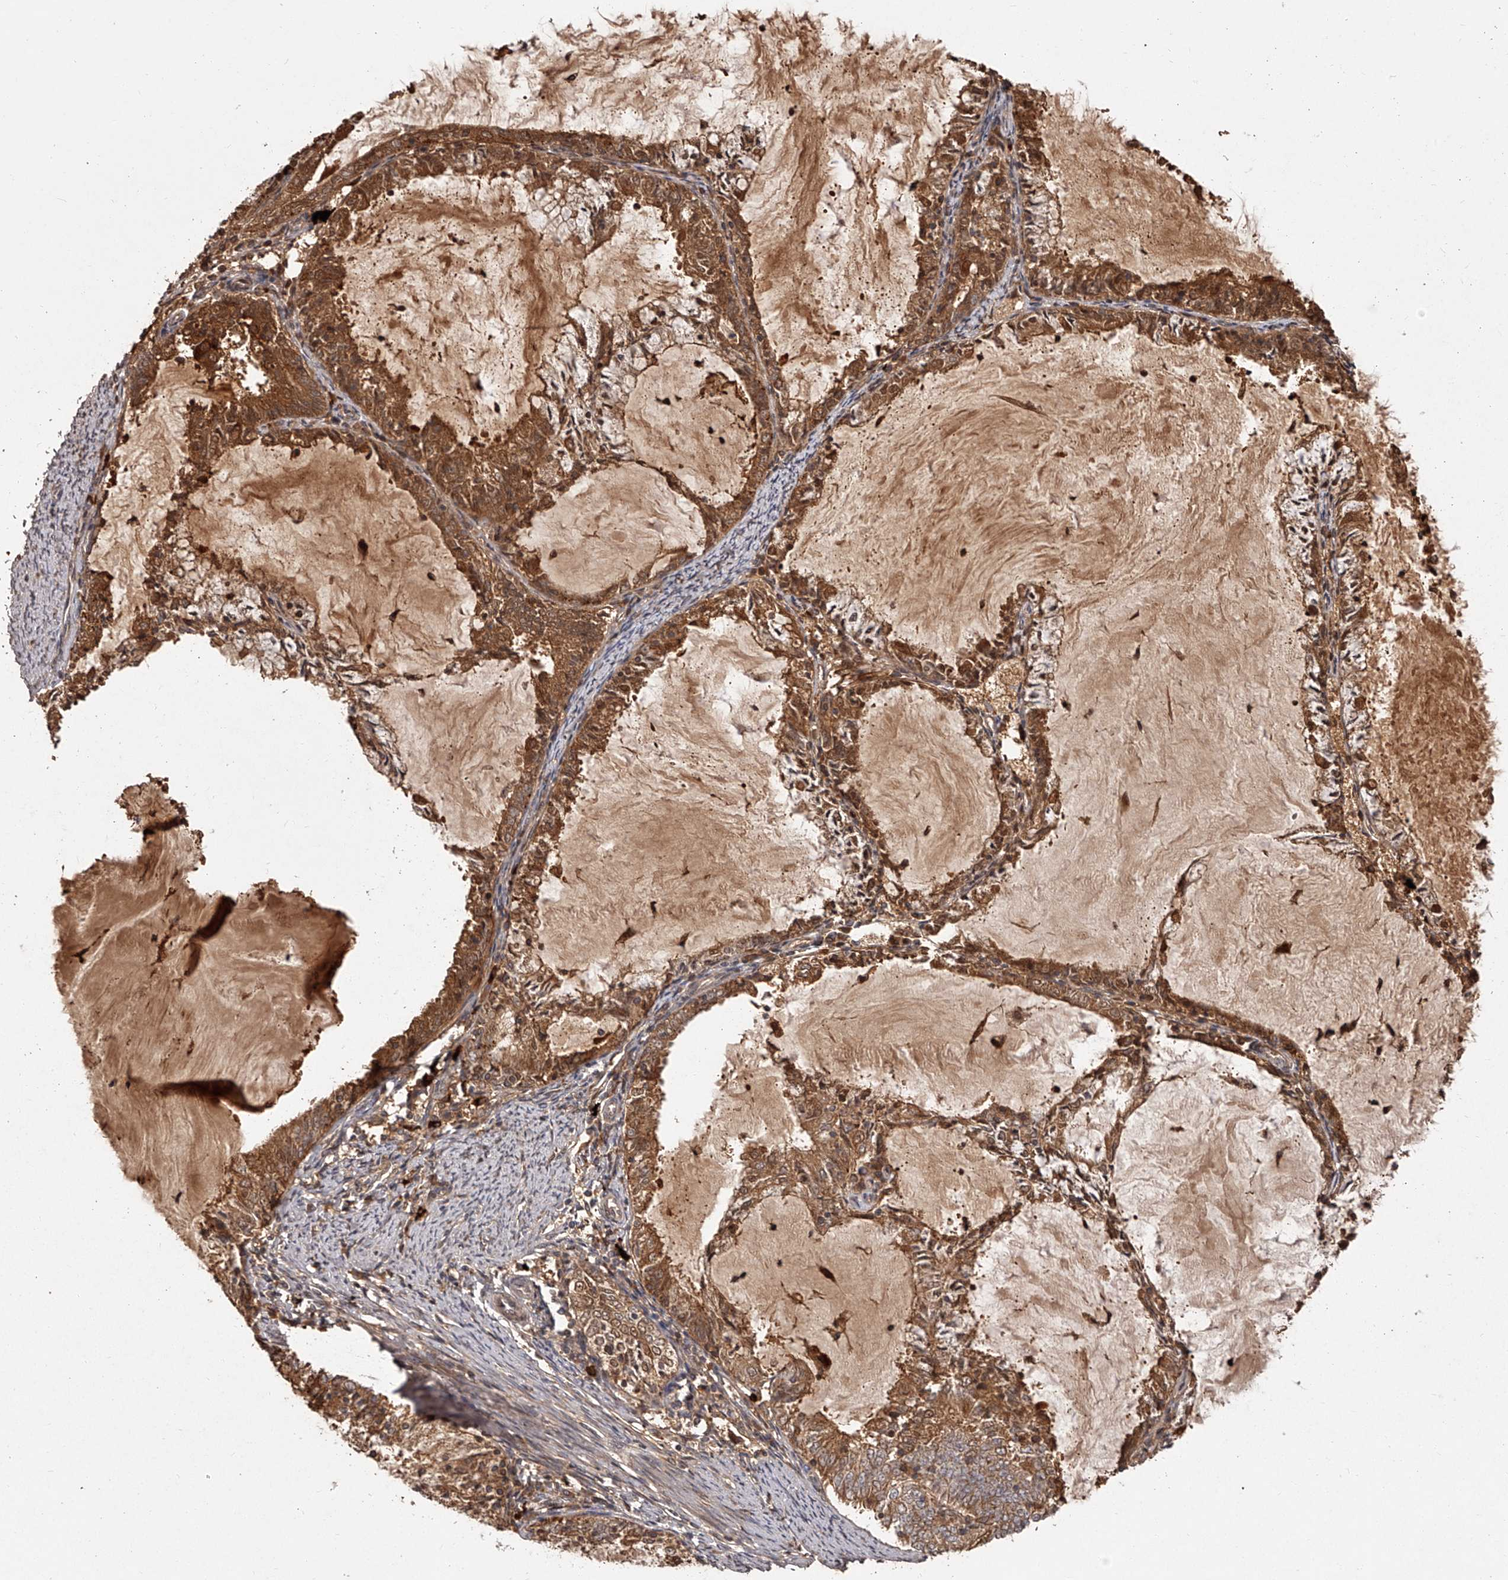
{"staining": {"intensity": "moderate", "quantity": ">75%", "location": "cytoplasmic/membranous"}, "tissue": "endometrial cancer", "cell_type": "Tumor cells", "image_type": "cancer", "snomed": [{"axis": "morphology", "description": "Adenocarcinoma, NOS"}, {"axis": "topography", "description": "Endometrium"}], "caption": "Human adenocarcinoma (endometrial) stained with a brown dye displays moderate cytoplasmic/membranous positive positivity in approximately >75% of tumor cells.", "gene": "CRYZL1", "patient": {"sex": "female", "age": 57}}